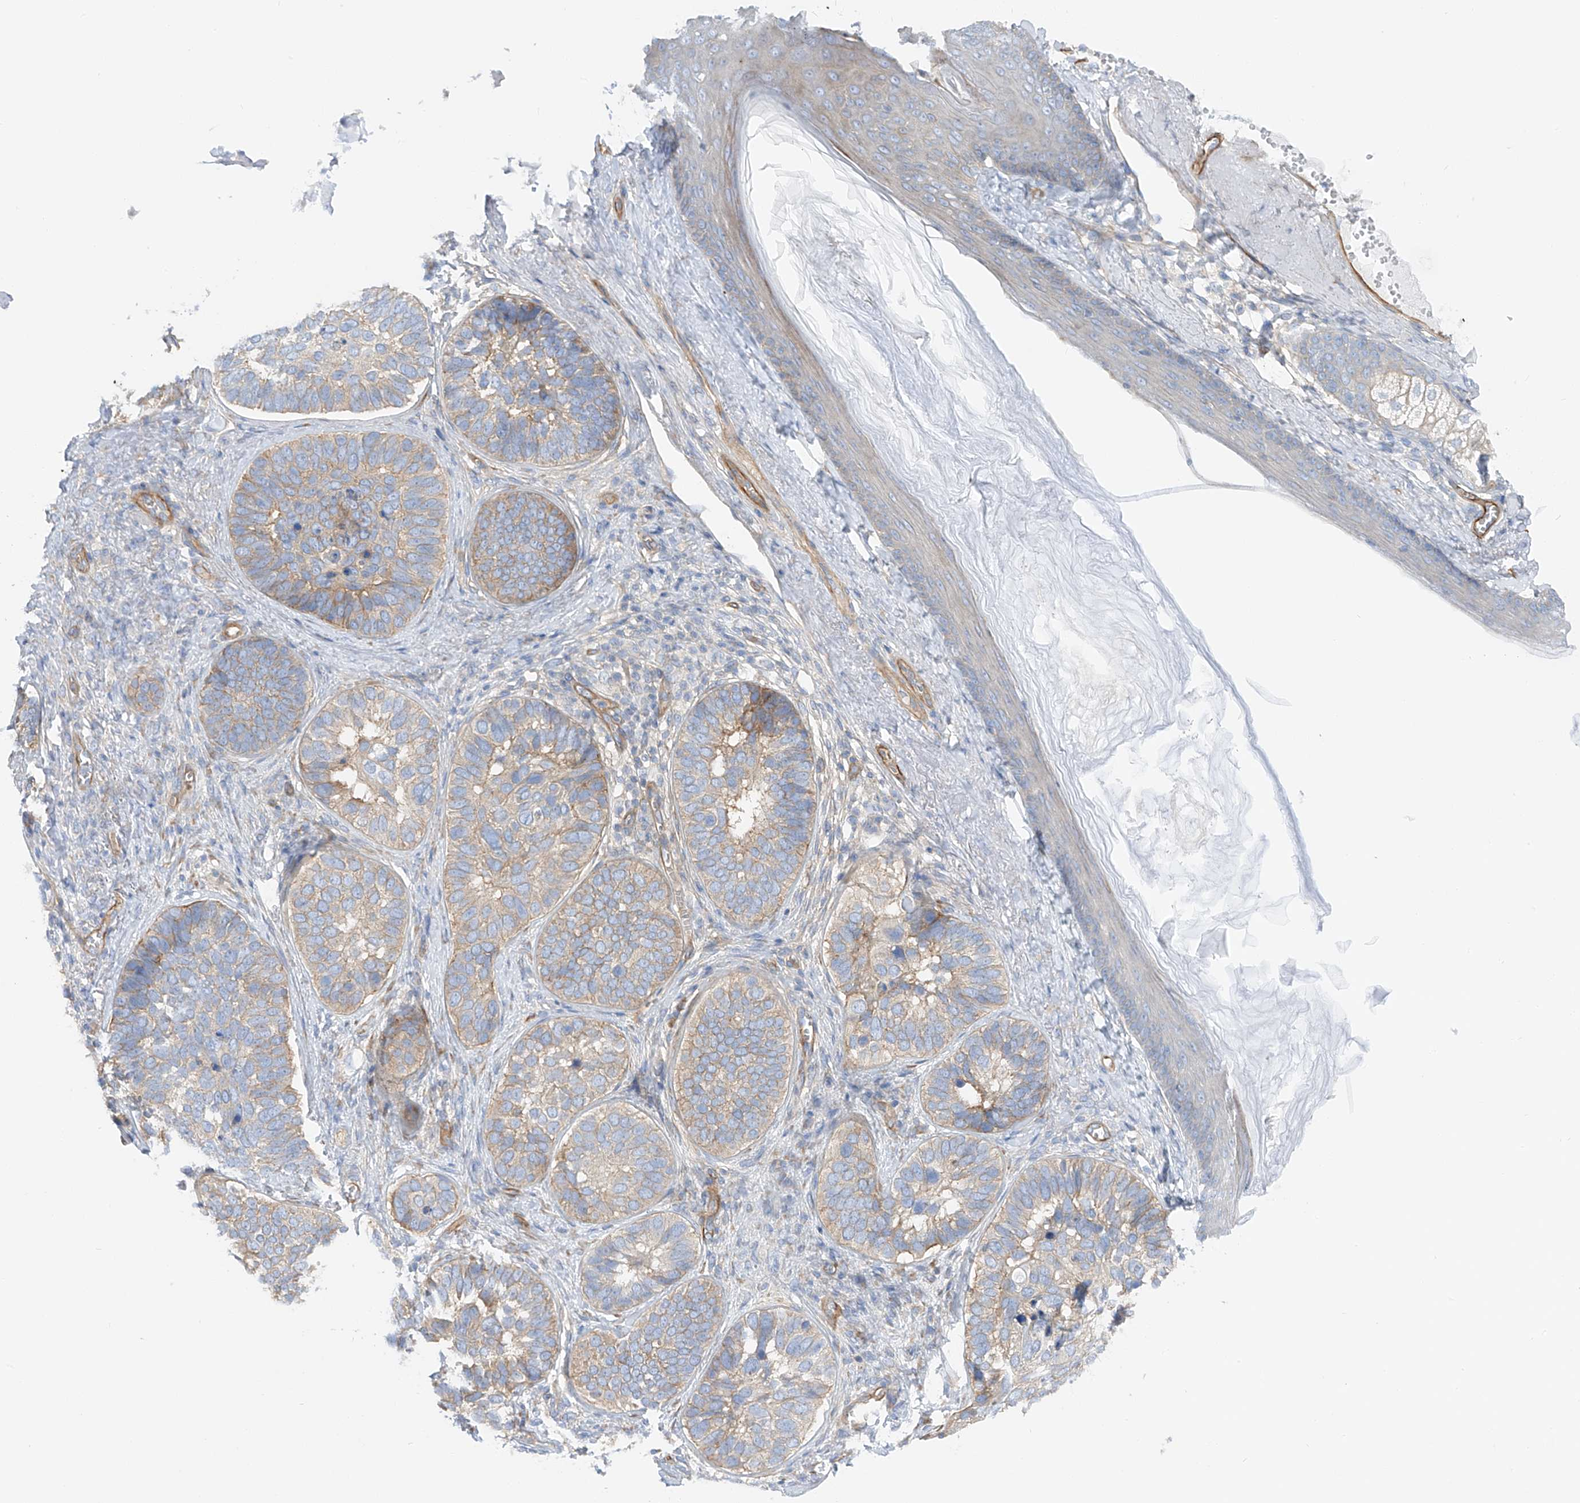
{"staining": {"intensity": "weak", "quantity": ">75%", "location": "cytoplasmic/membranous"}, "tissue": "skin cancer", "cell_type": "Tumor cells", "image_type": "cancer", "snomed": [{"axis": "morphology", "description": "Basal cell carcinoma"}, {"axis": "topography", "description": "Skin"}], "caption": "IHC staining of basal cell carcinoma (skin), which reveals low levels of weak cytoplasmic/membranous expression in about >75% of tumor cells indicating weak cytoplasmic/membranous protein staining. The staining was performed using DAB (3,3'-diaminobenzidine) (brown) for protein detection and nuclei were counterstained in hematoxylin (blue).", "gene": "LCA5", "patient": {"sex": "male", "age": 62}}